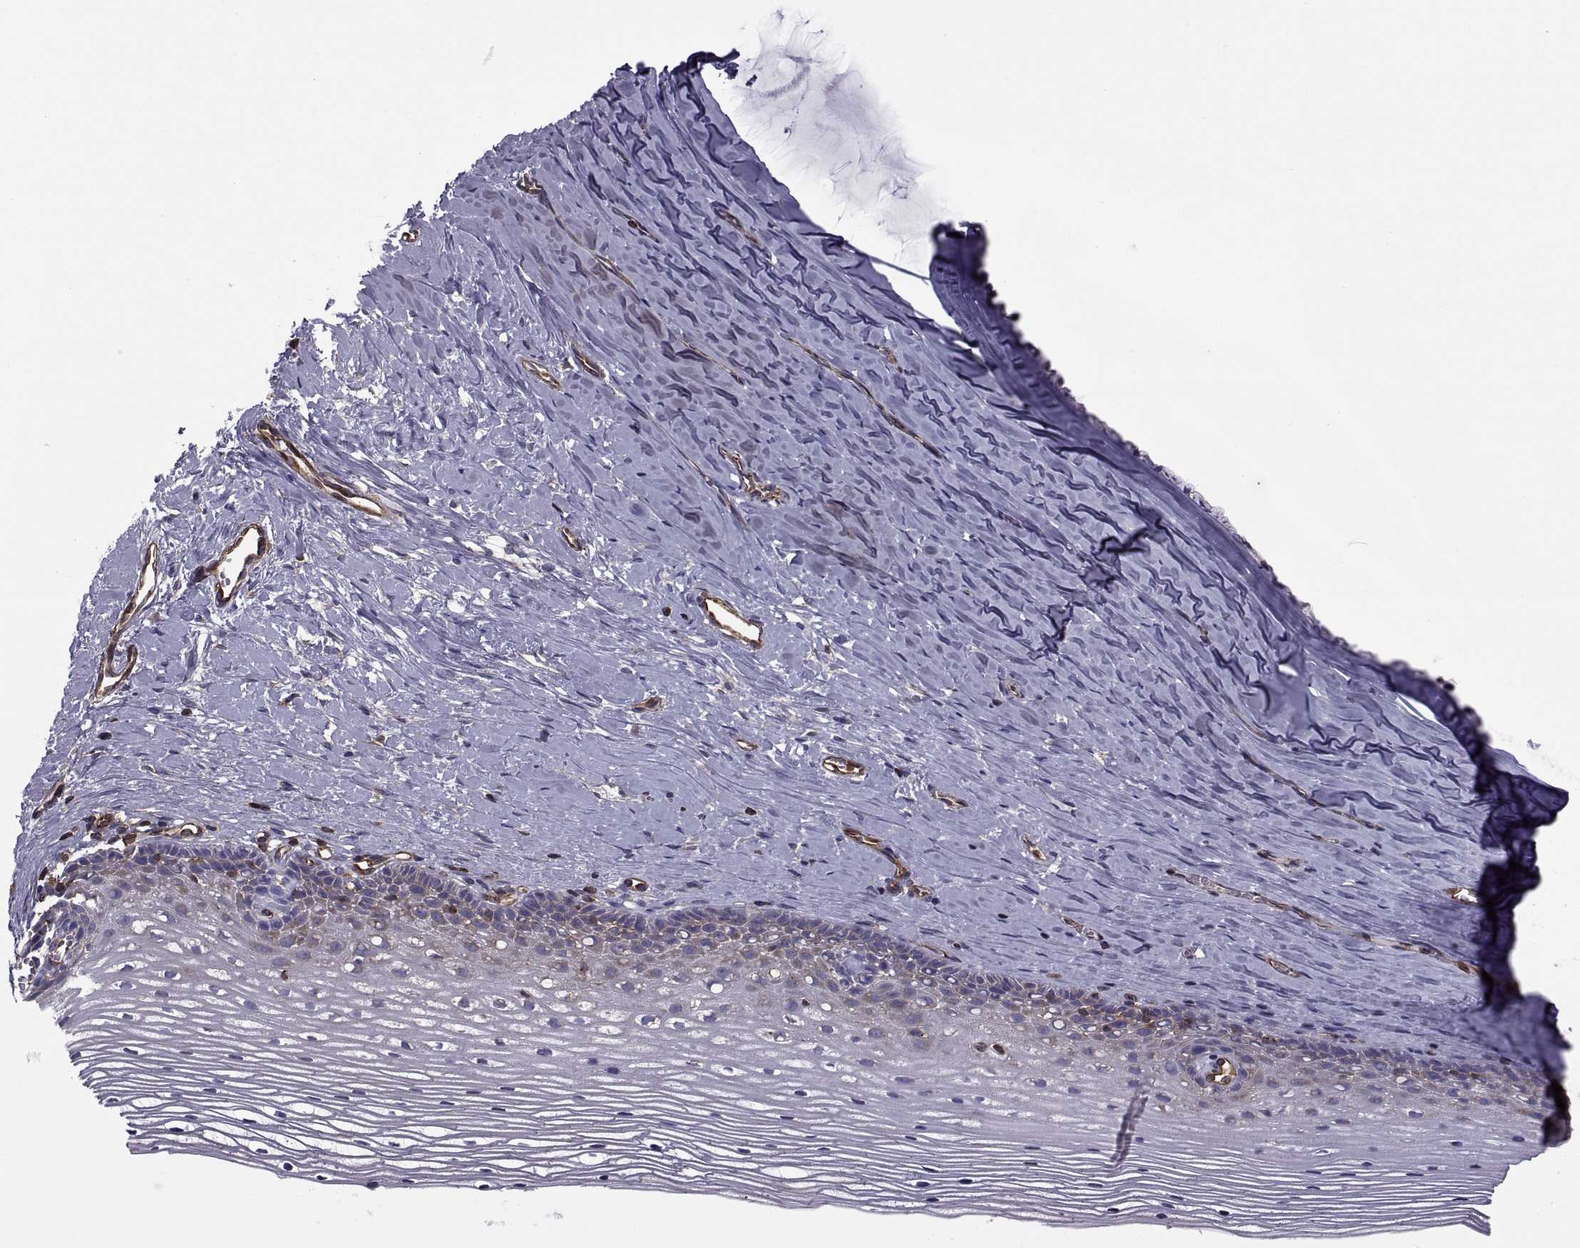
{"staining": {"intensity": "moderate", "quantity": "<25%", "location": "cytoplasmic/membranous"}, "tissue": "cervix", "cell_type": "Squamous epithelial cells", "image_type": "normal", "snomed": [{"axis": "morphology", "description": "Normal tissue, NOS"}, {"axis": "topography", "description": "Cervix"}], "caption": "High-magnification brightfield microscopy of normal cervix stained with DAB (3,3'-diaminobenzidine) (brown) and counterstained with hematoxylin (blue). squamous epithelial cells exhibit moderate cytoplasmic/membranous positivity is seen in about<25% of cells. (DAB IHC with brightfield microscopy, high magnification).", "gene": "MYH9", "patient": {"sex": "female", "age": 40}}